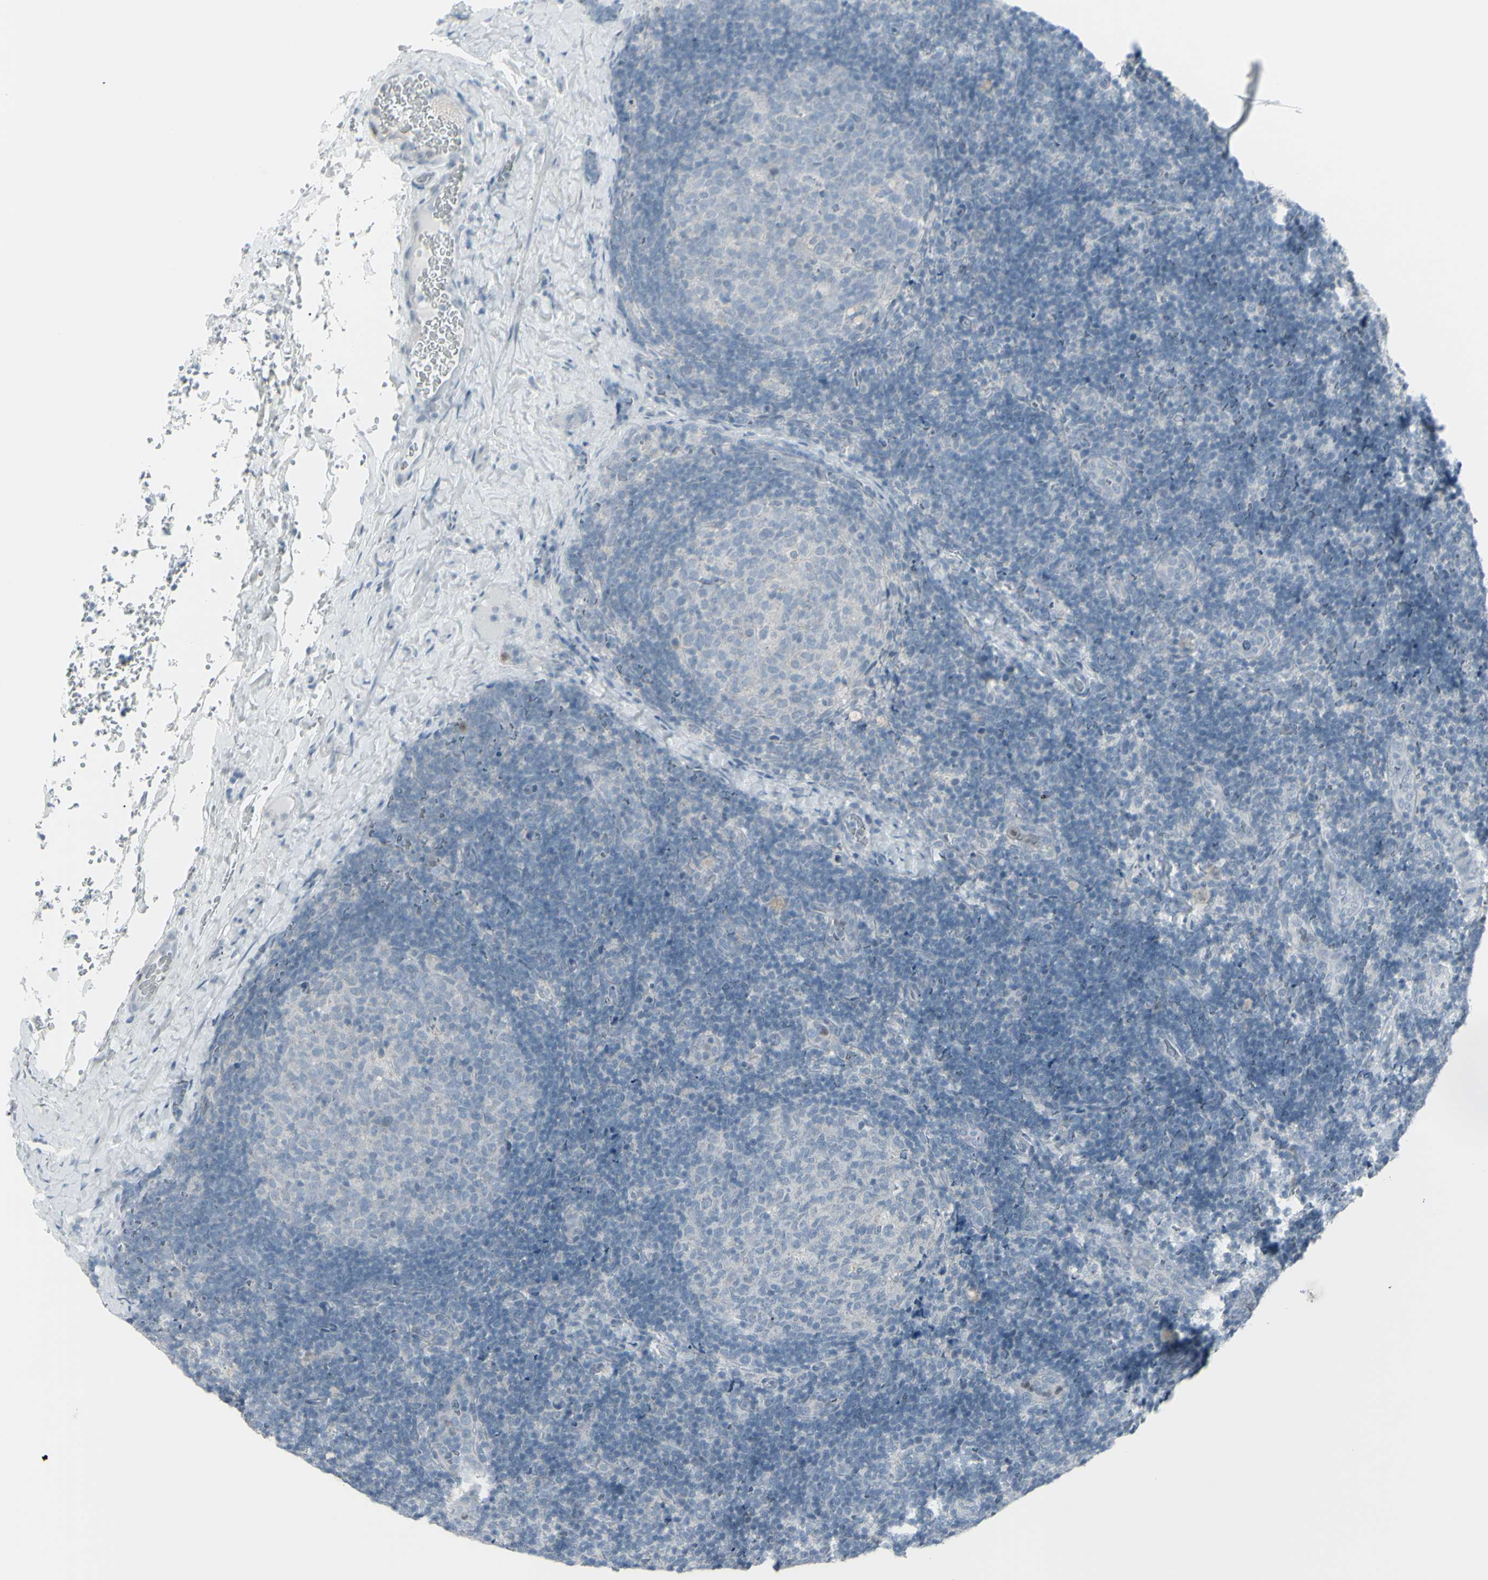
{"staining": {"intensity": "negative", "quantity": "none", "location": "none"}, "tissue": "lymph node", "cell_type": "Germinal center cells", "image_type": "normal", "snomed": [{"axis": "morphology", "description": "Normal tissue, NOS"}, {"axis": "topography", "description": "Lymph node"}], "caption": "Immunohistochemistry of normal lymph node reveals no expression in germinal center cells.", "gene": "RAB3A", "patient": {"sex": "female", "age": 14}}